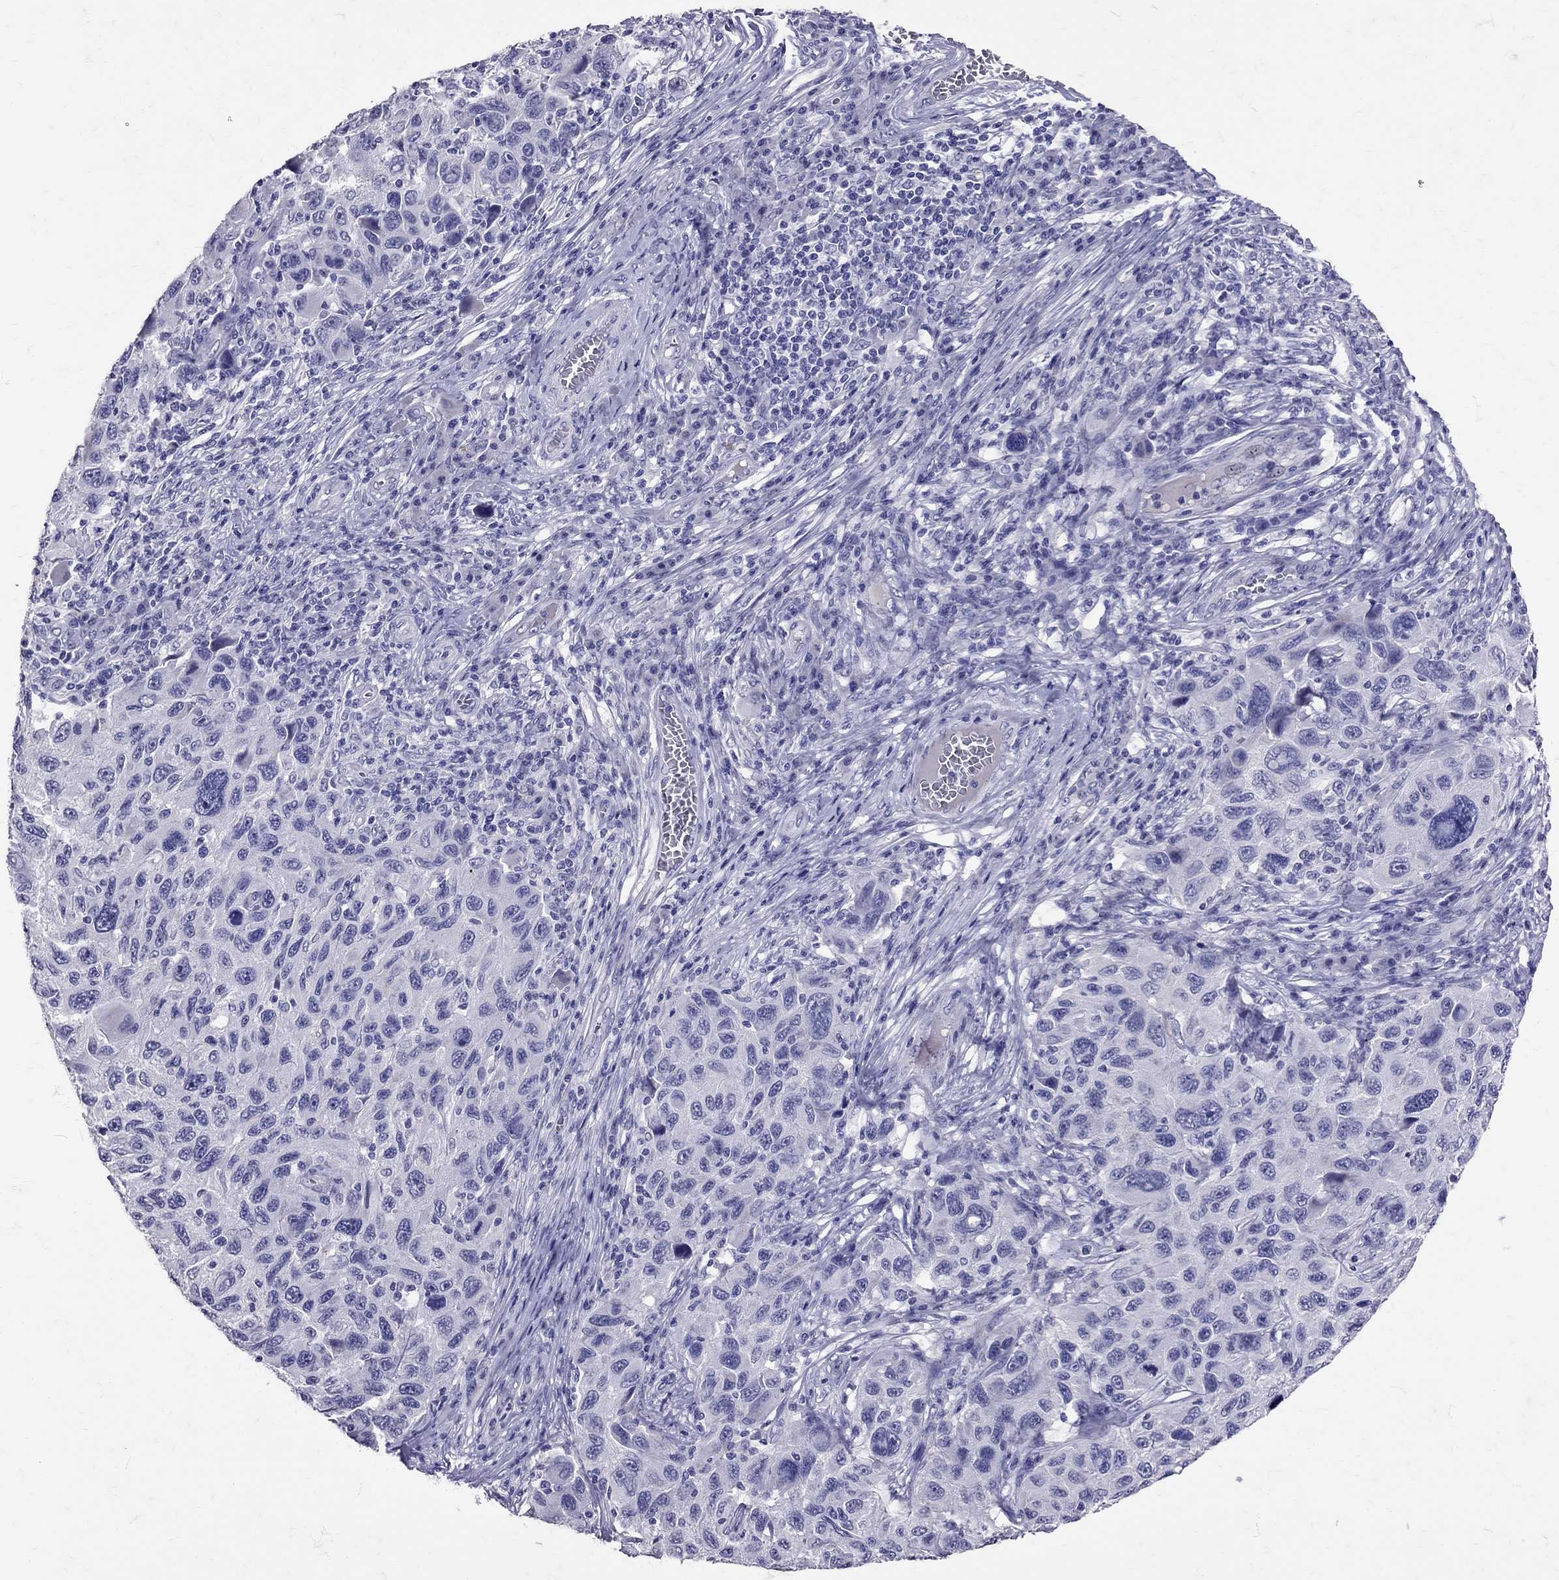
{"staining": {"intensity": "negative", "quantity": "none", "location": "none"}, "tissue": "melanoma", "cell_type": "Tumor cells", "image_type": "cancer", "snomed": [{"axis": "morphology", "description": "Malignant melanoma, NOS"}, {"axis": "topography", "description": "Skin"}], "caption": "Tumor cells show no significant protein expression in malignant melanoma.", "gene": "SST", "patient": {"sex": "male", "age": 53}}